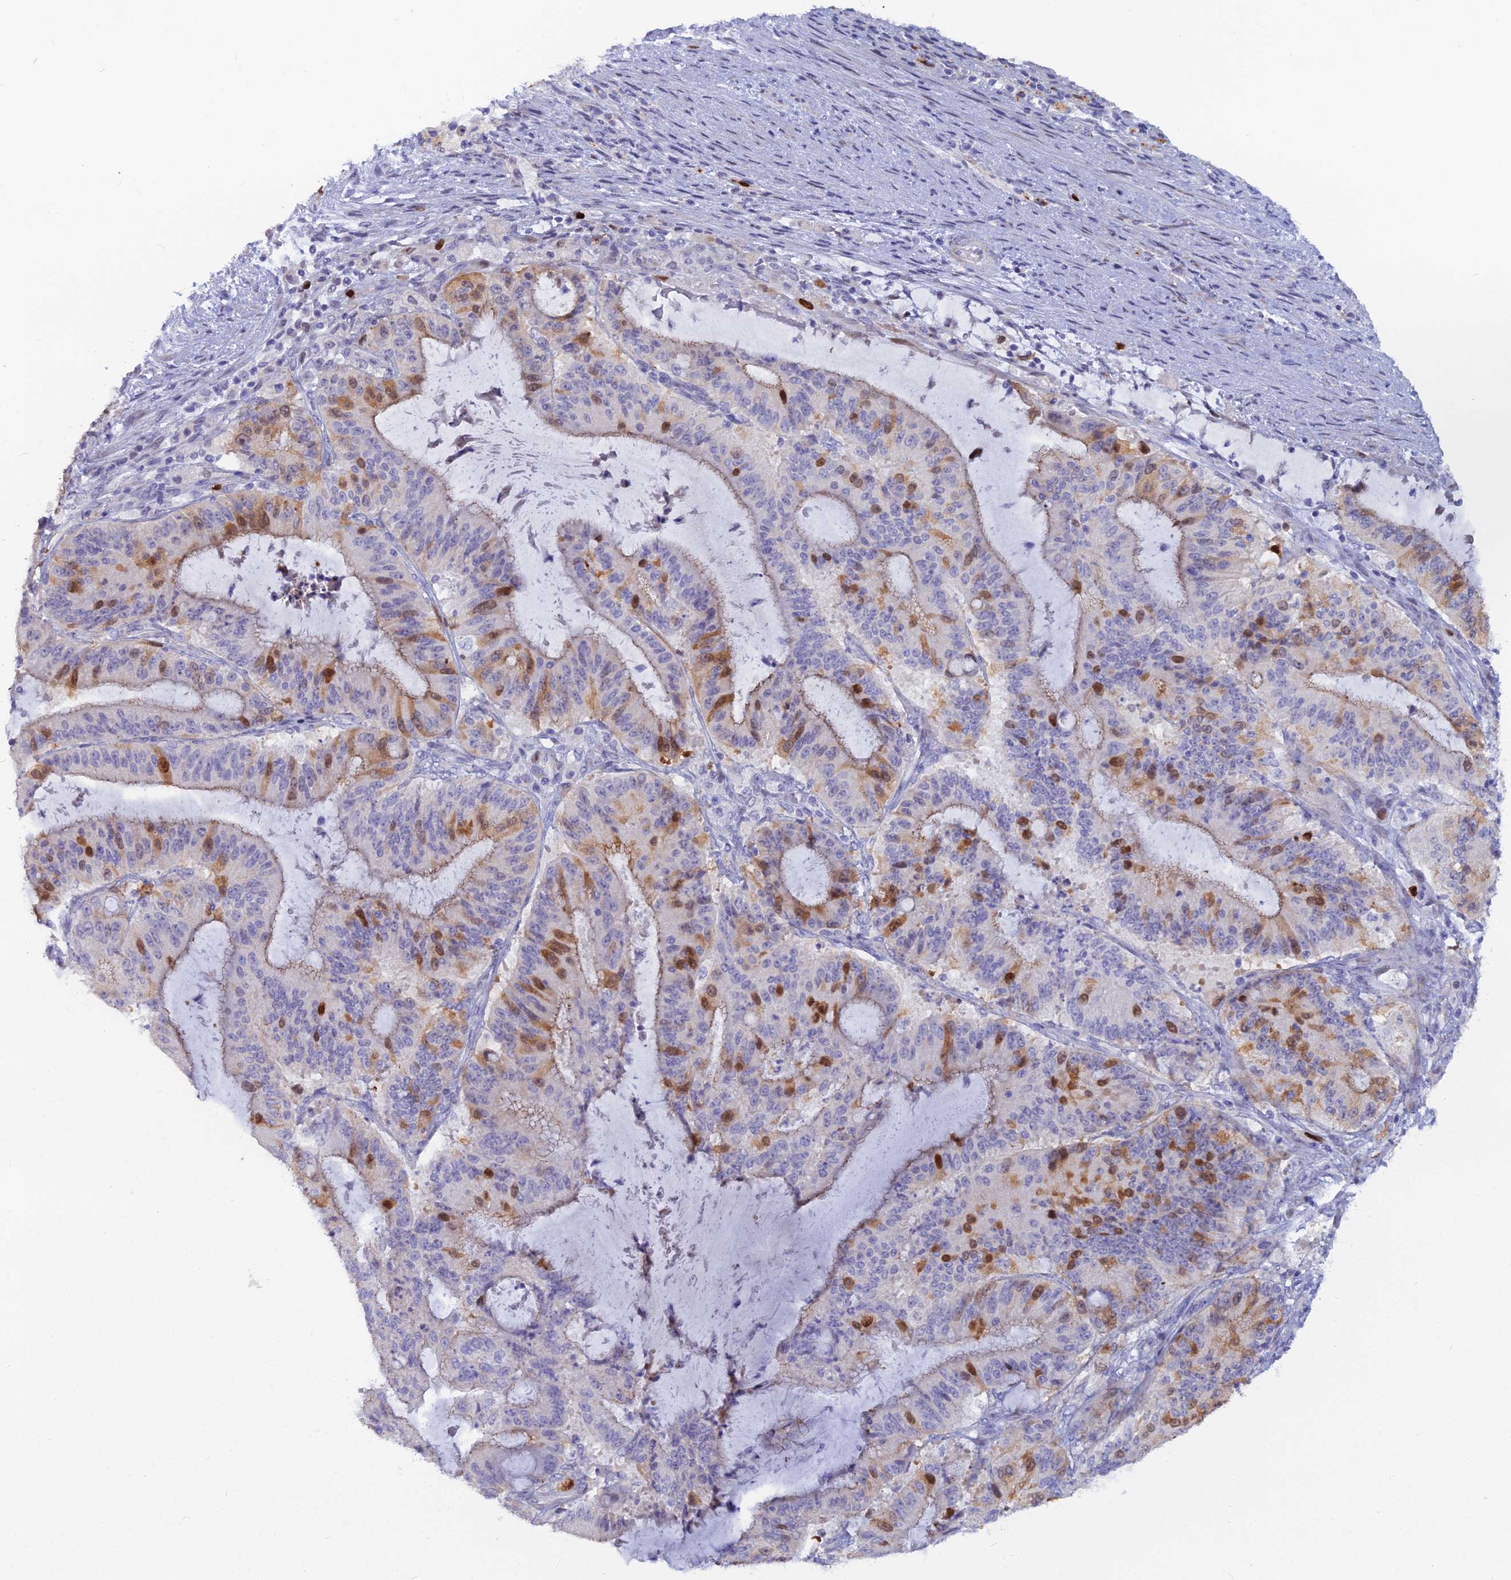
{"staining": {"intensity": "moderate", "quantity": "<25%", "location": "nuclear"}, "tissue": "liver cancer", "cell_type": "Tumor cells", "image_type": "cancer", "snomed": [{"axis": "morphology", "description": "Normal tissue, NOS"}, {"axis": "morphology", "description": "Cholangiocarcinoma"}, {"axis": "topography", "description": "Liver"}, {"axis": "topography", "description": "Peripheral nerve tissue"}], "caption": "Liver cholangiocarcinoma stained with a protein marker displays moderate staining in tumor cells.", "gene": "NUSAP1", "patient": {"sex": "female", "age": 73}}